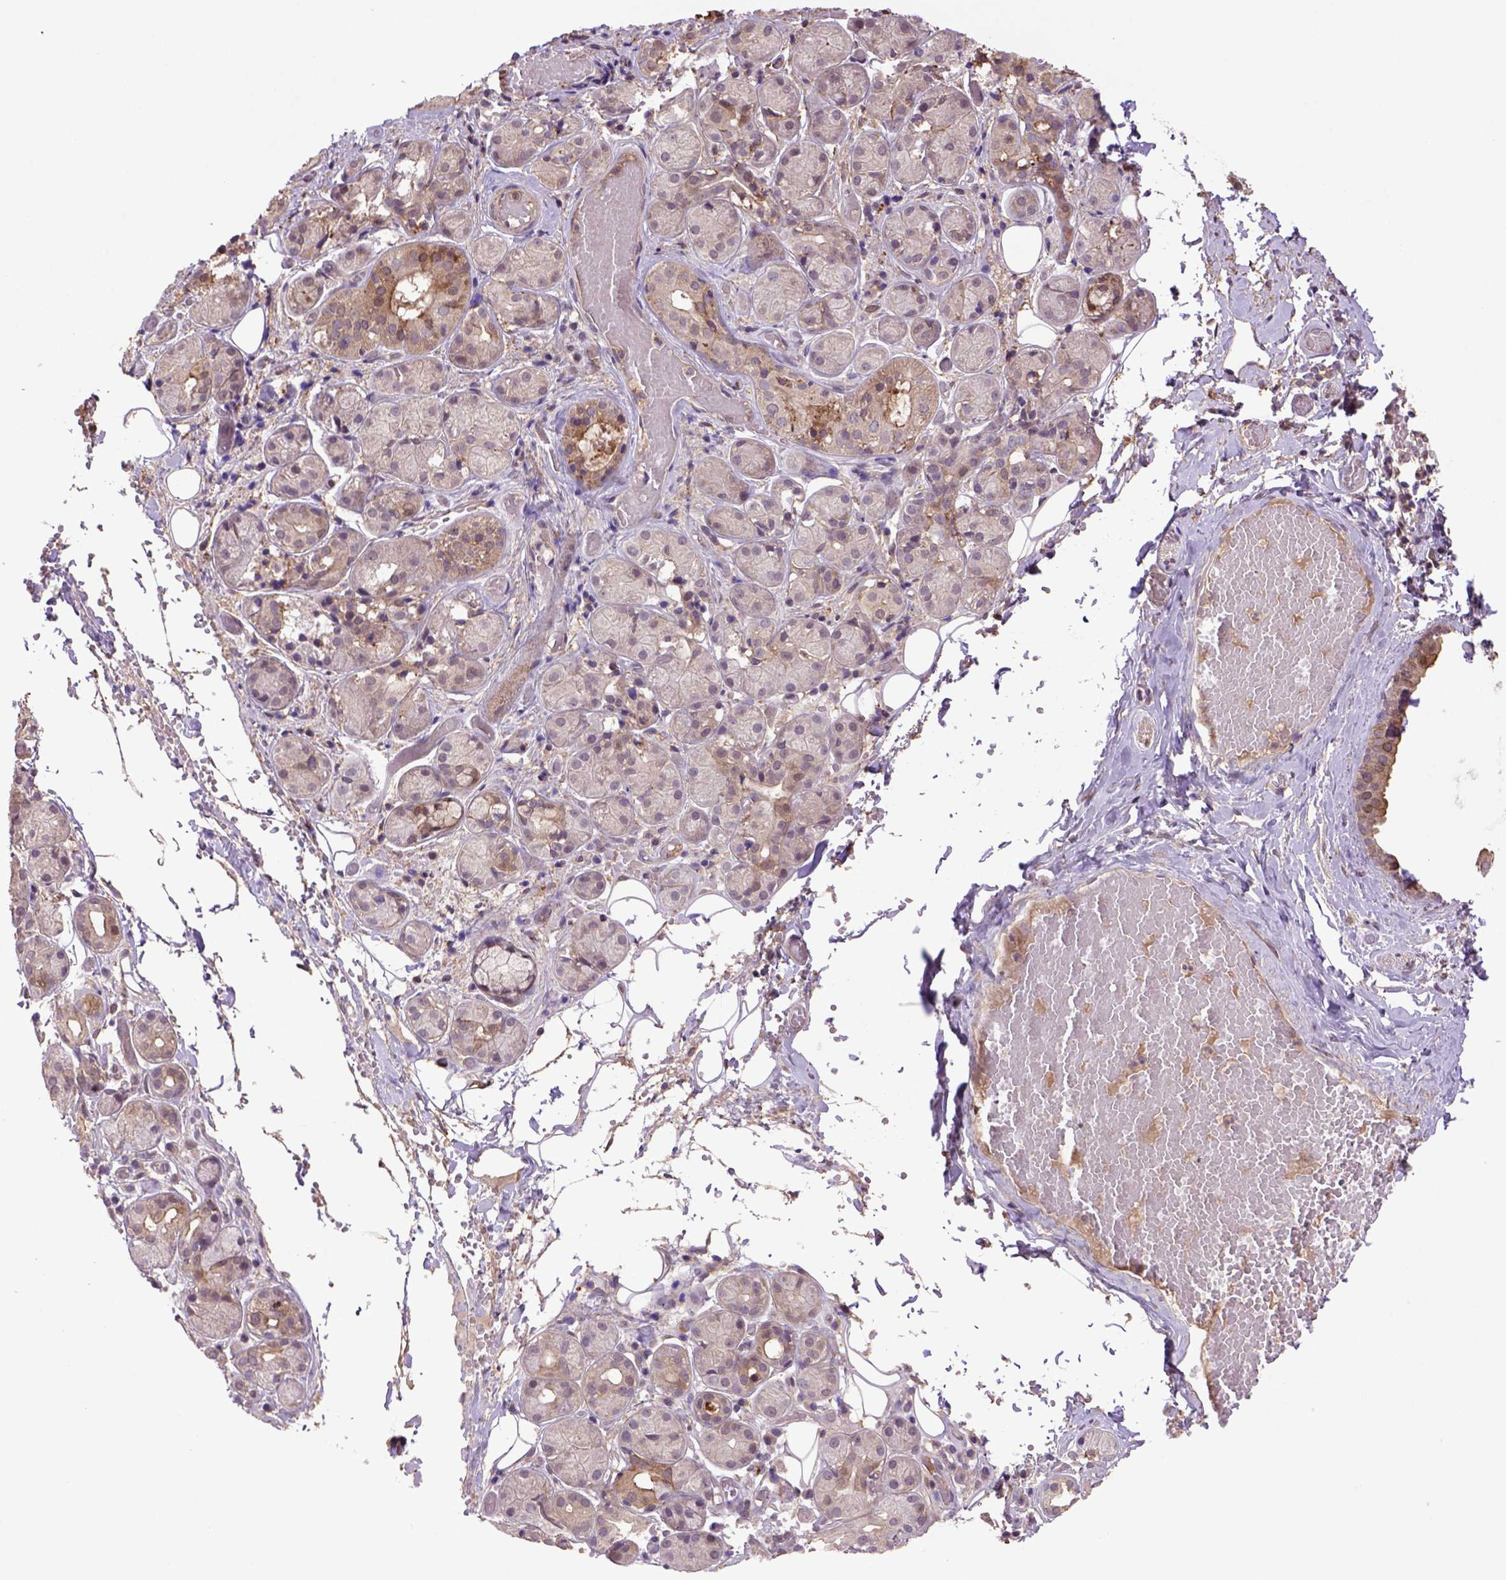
{"staining": {"intensity": "moderate", "quantity": "<25%", "location": "cytoplasmic/membranous"}, "tissue": "salivary gland", "cell_type": "Glandular cells", "image_type": "normal", "snomed": [{"axis": "morphology", "description": "Normal tissue, NOS"}, {"axis": "topography", "description": "Salivary gland"}, {"axis": "topography", "description": "Peripheral nerve tissue"}], "caption": "Protein staining of unremarkable salivary gland demonstrates moderate cytoplasmic/membranous positivity in about <25% of glandular cells. The staining is performed using DAB (3,3'-diaminobenzidine) brown chromogen to label protein expression. The nuclei are counter-stained blue using hematoxylin.", "gene": "HSPBP1", "patient": {"sex": "male", "age": 71}}